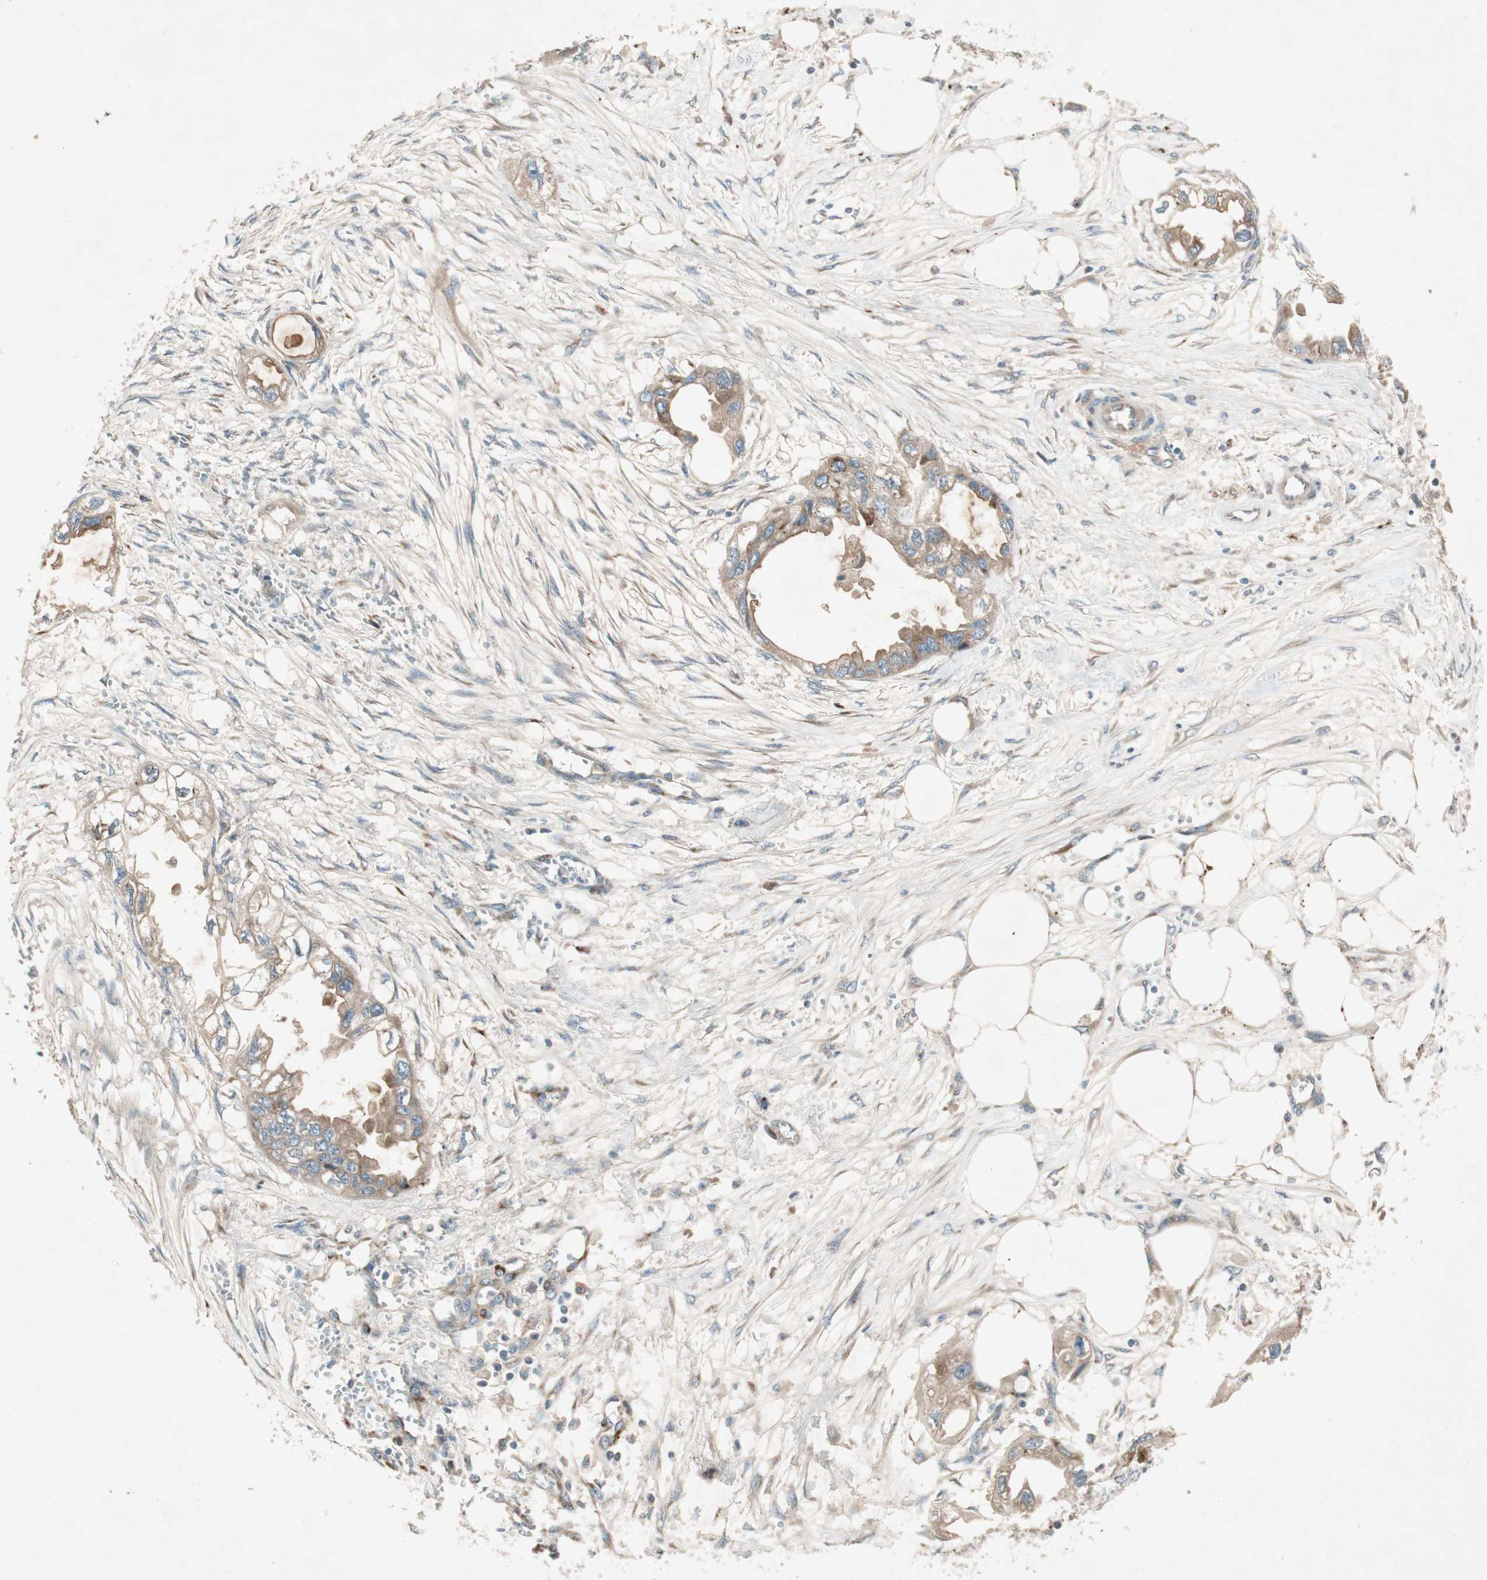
{"staining": {"intensity": "moderate", "quantity": ">75%", "location": "cytoplasmic/membranous"}, "tissue": "endometrial cancer", "cell_type": "Tumor cells", "image_type": "cancer", "snomed": [{"axis": "morphology", "description": "Adenocarcinoma, NOS"}, {"axis": "topography", "description": "Endometrium"}], "caption": "Brown immunohistochemical staining in human endometrial cancer (adenocarcinoma) shows moderate cytoplasmic/membranous expression in approximately >75% of tumor cells.", "gene": "APOO", "patient": {"sex": "female", "age": 67}}